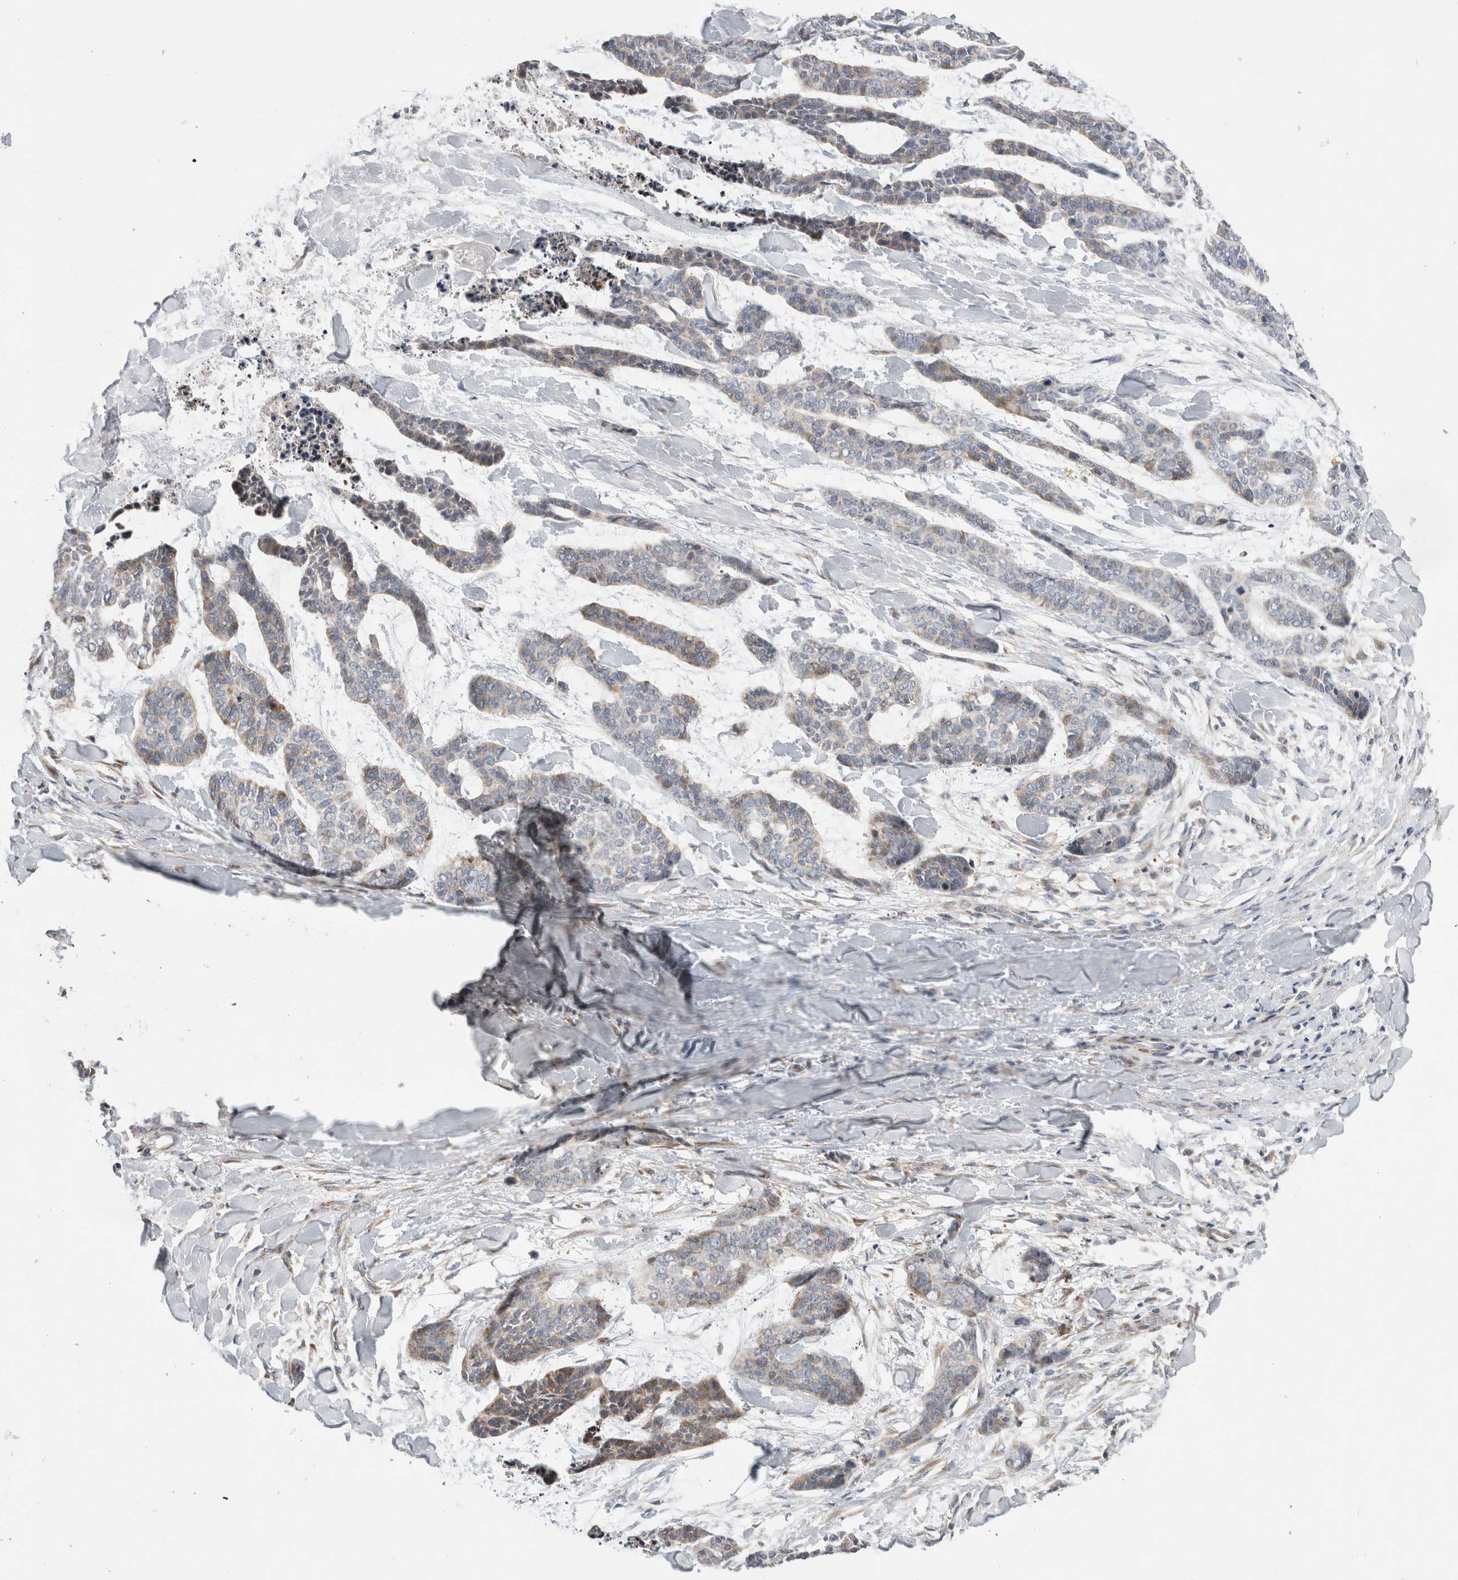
{"staining": {"intensity": "weak", "quantity": "<25%", "location": "cytoplasmic/membranous"}, "tissue": "skin cancer", "cell_type": "Tumor cells", "image_type": "cancer", "snomed": [{"axis": "morphology", "description": "Basal cell carcinoma"}, {"axis": "topography", "description": "Skin"}], "caption": "Skin cancer (basal cell carcinoma) stained for a protein using IHC exhibits no staining tumor cells.", "gene": "TRMT9B", "patient": {"sex": "female", "age": 64}}